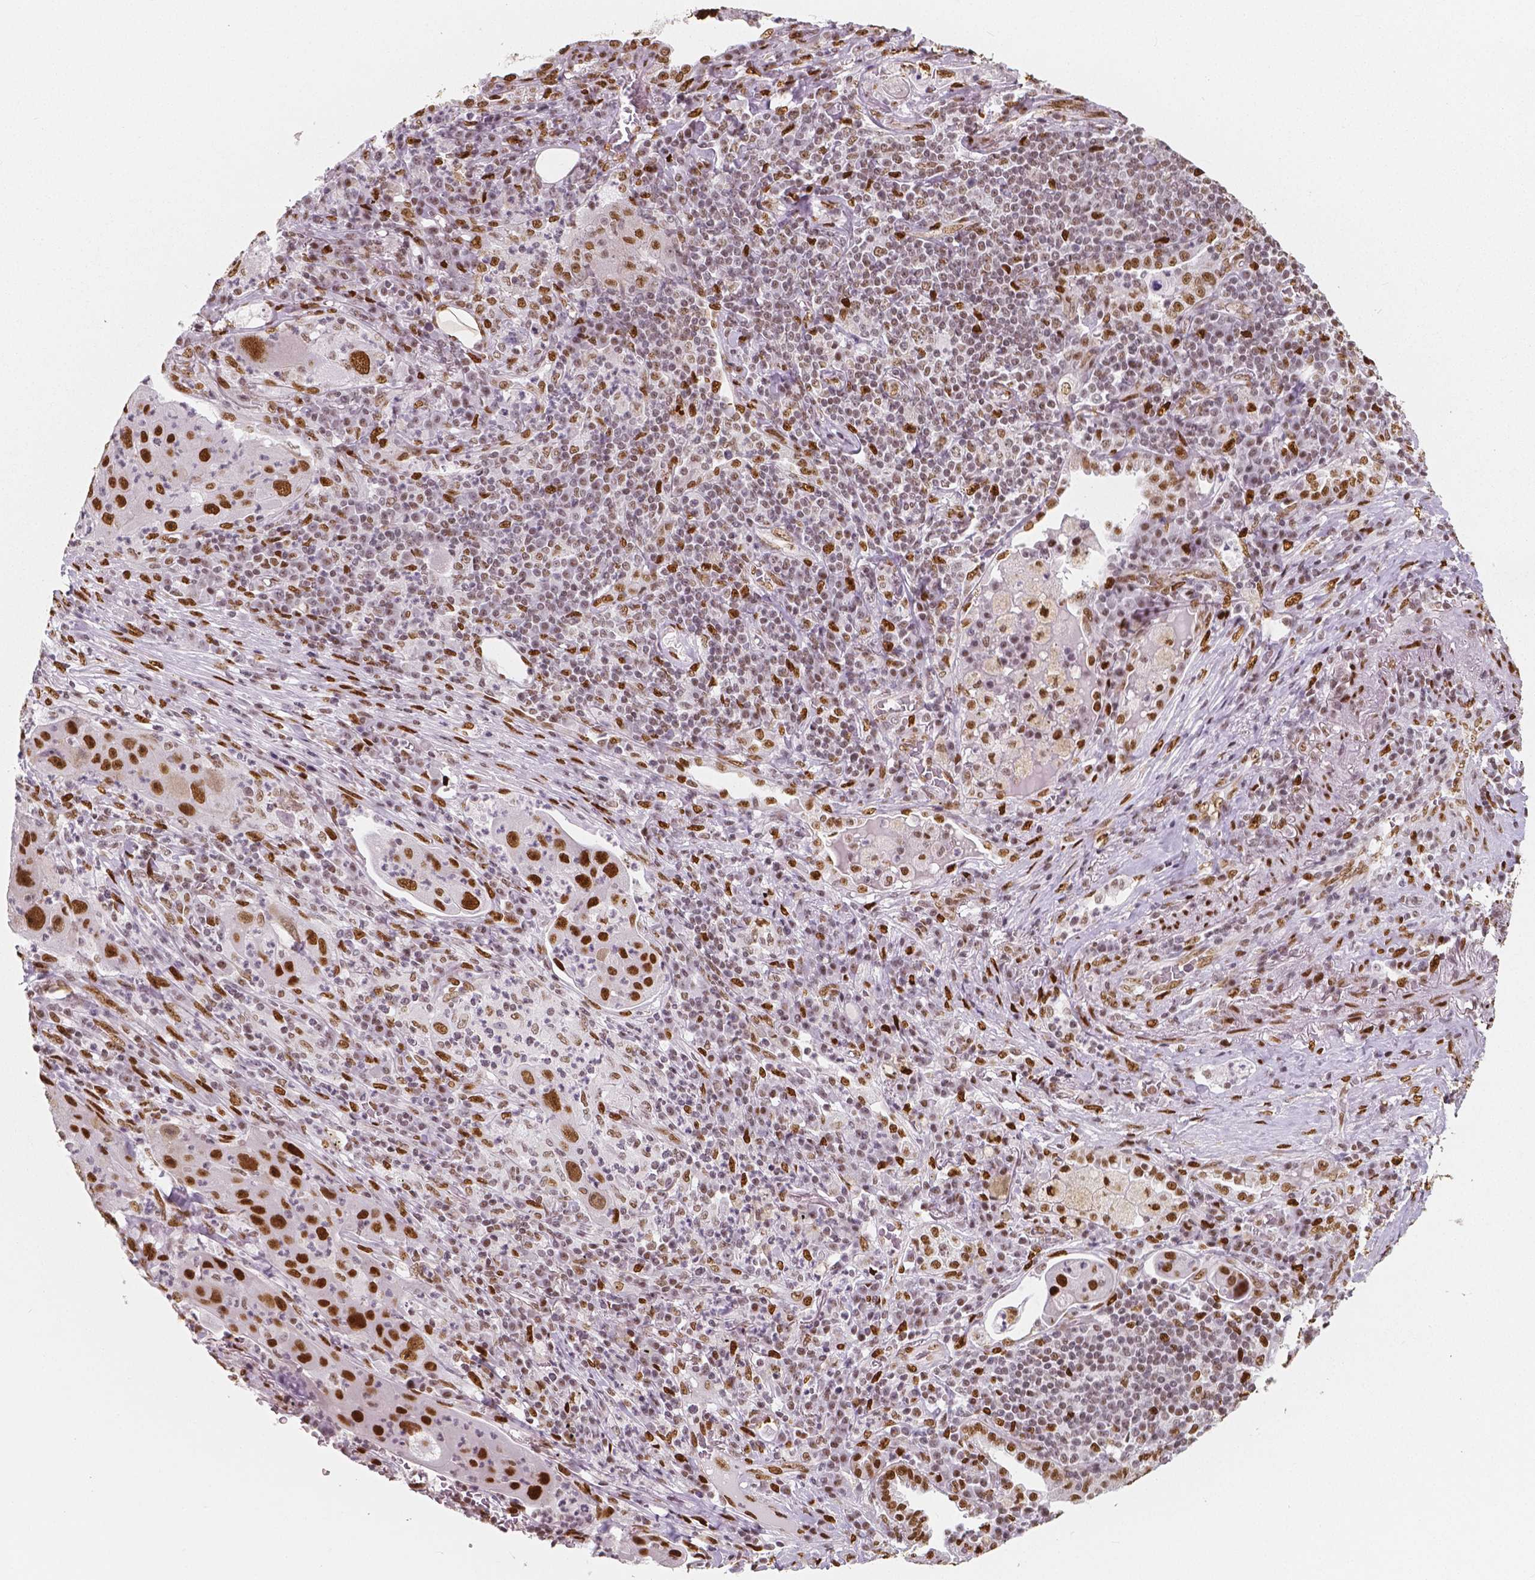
{"staining": {"intensity": "strong", "quantity": ">75%", "location": "nuclear"}, "tissue": "lung cancer", "cell_type": "Tumor cells", "image_type": "cancer", "snomed": [{"axis": "morphology", "description": "Squamous cell carcinoma, NOS"}, {"axis": "topography", "description": "Lung"}], "caption": "This is a photomicrograph of IHC staining of lung cancer (squamous cell carcinoma), which shows strong positivity in the nuclear of tumor cells.", "gene": "NUCKS1", "patient": {"sex": "female", "age": 59}}